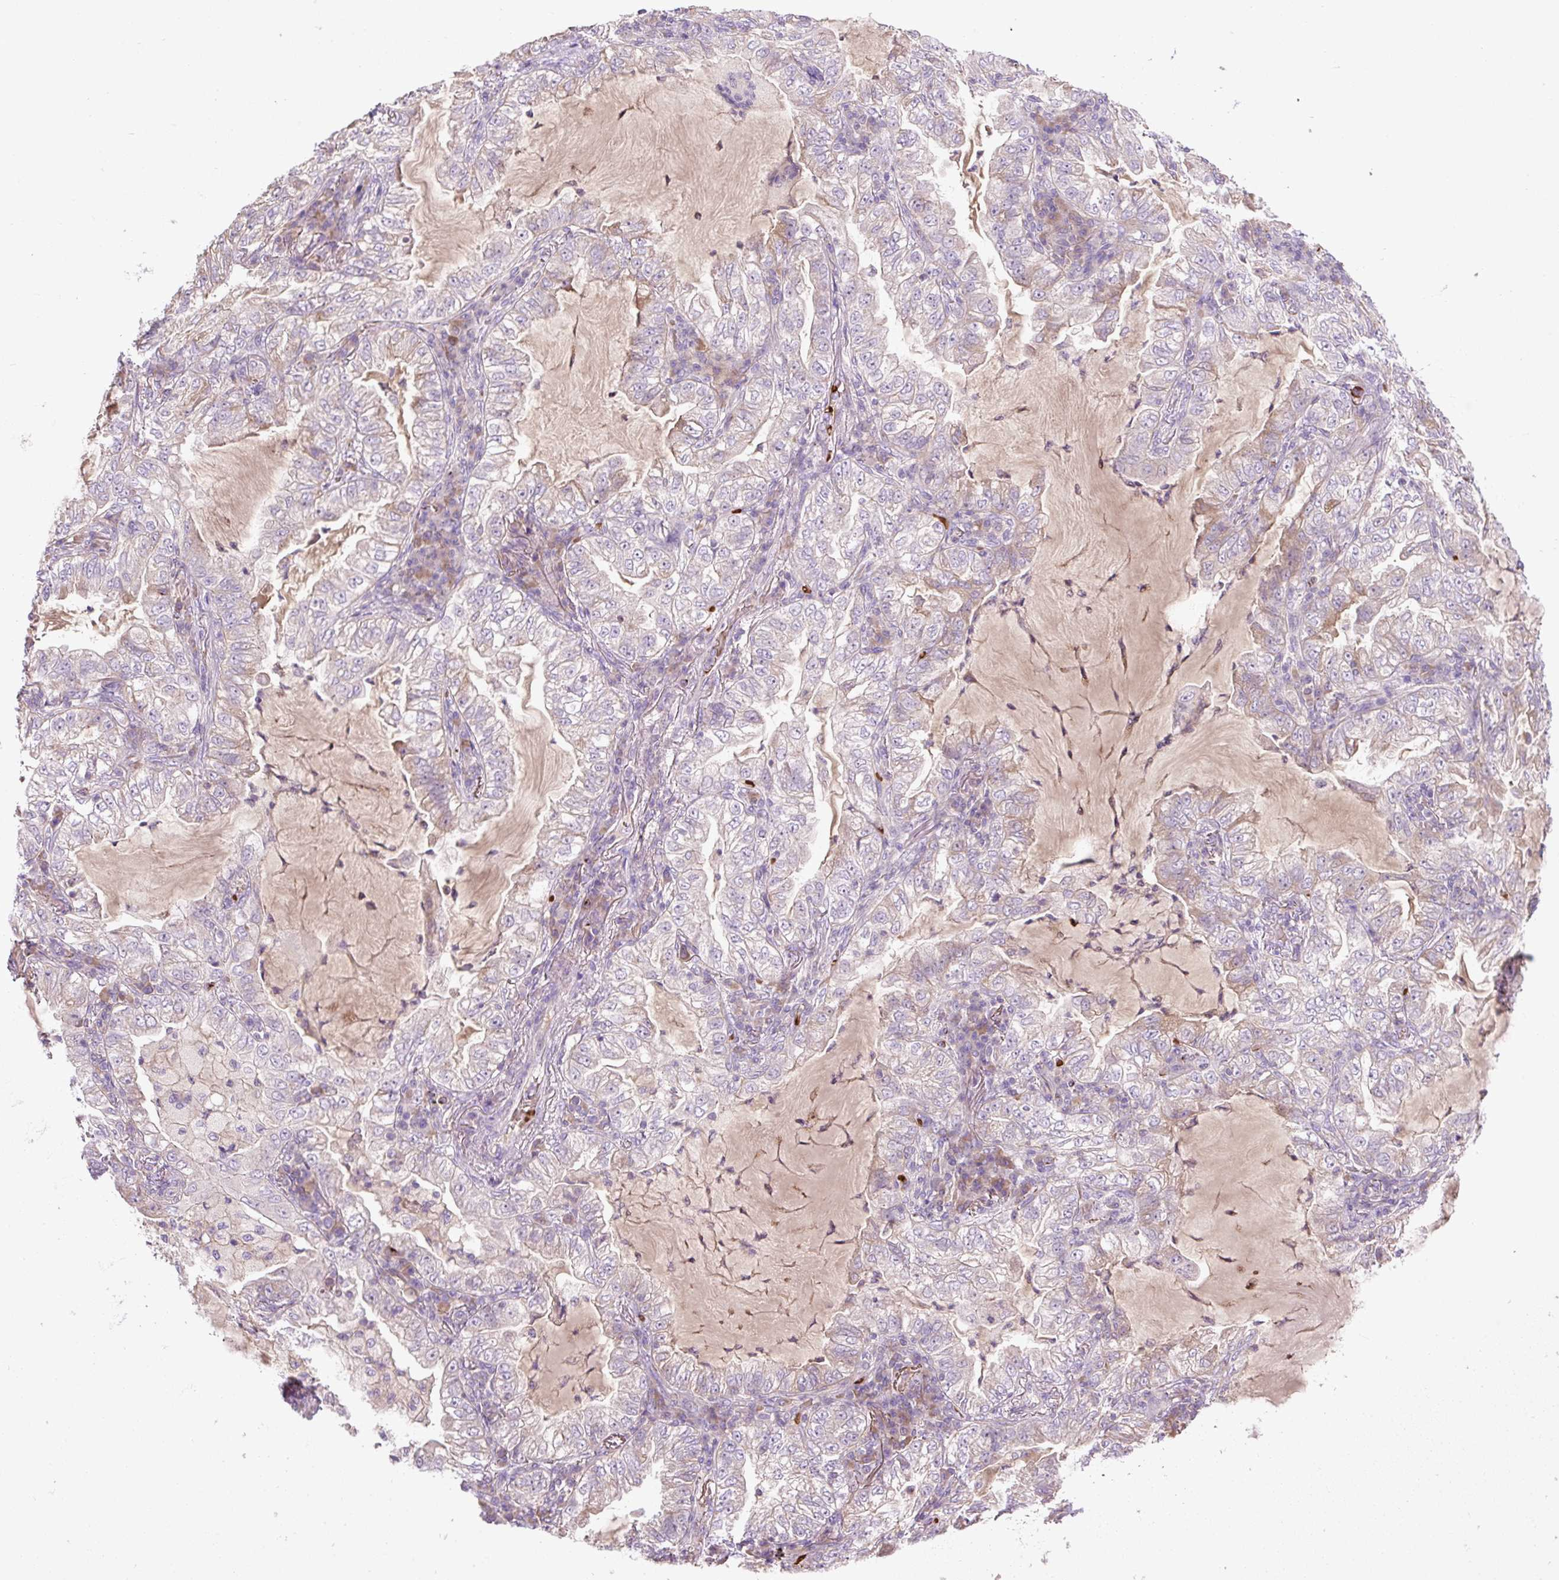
{"staining": {"intensity": "negative", "quantity": "none", "location": "none"}, "tissue": "lung cancer", "cell_type": "Tumor cells", "image_type": "cancer", "snomed": [{"axis": "morphology", "description": "Adenocarcinoma, NOS"}, {"axis": "topography", "description": "Lung"}], "caption": "Immunohistochemistry (IHC) photomicrograph of neoplastic tissue: lung cancer (adenocarcinoma) stained with DAB demonstrates no significant protein expression in tumor cells.", "gene": "CXCL13", "patient": {"sex": "female", "age": 73}}